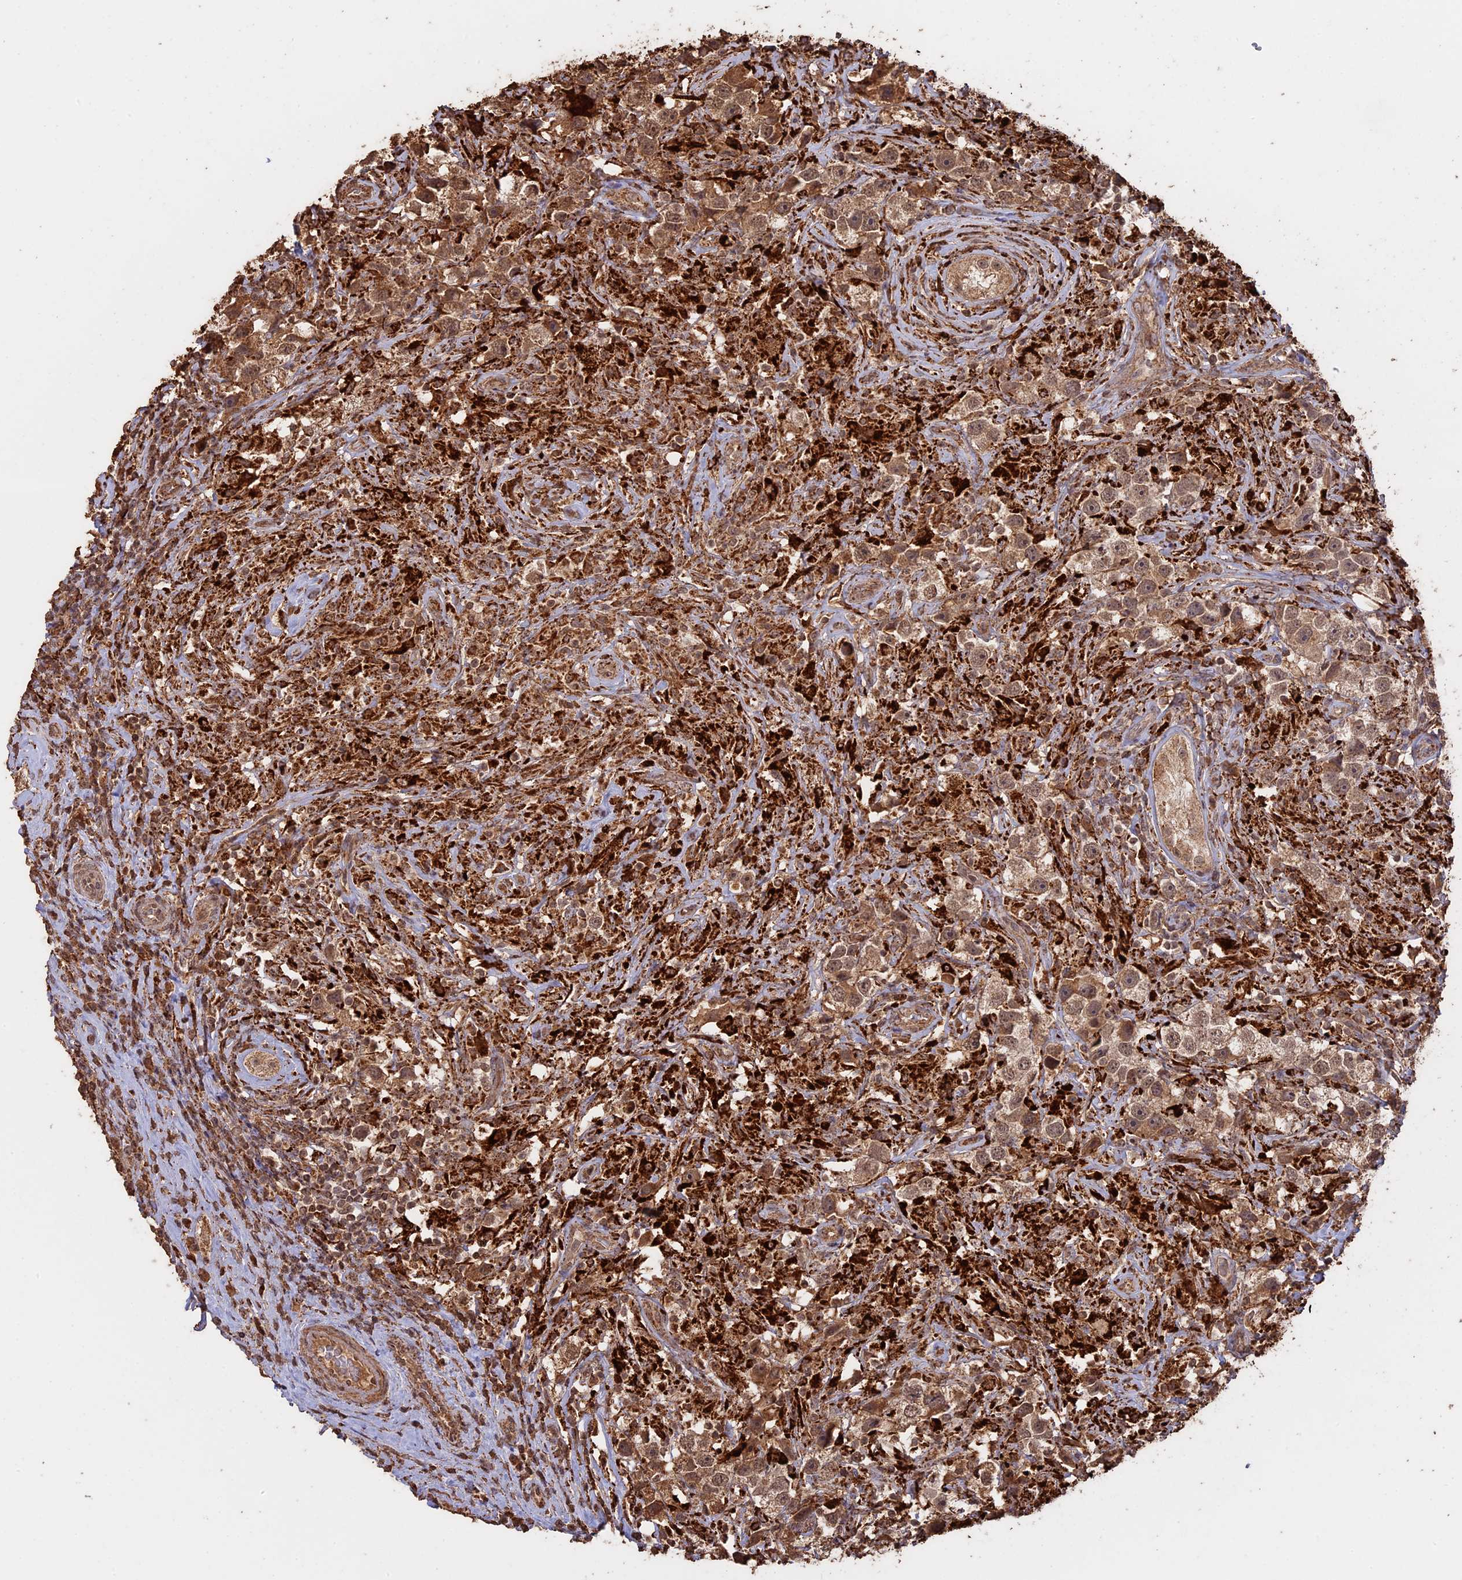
{"staining": {"intensity": "moderate", "quantity": ">75%", "location": "cytoplasmic/membranous,nuclear"}, "tissue": "testis cancer", "cell_type": "Tumor cells", "image_type": "cancer", "snomed": [{"axis": "morphology", "description": "Seminoma, NOS"}, {"axis": "topography", "description": "Testis"}], "caption": "The image exhibits immunohistochemical staining of testis cancer (seminoma). There is moderate cytoplasmic/membranous and nuclear staining is identified in about >75% of tumor cells.", "gene": "FAM210B", "patient": {"sex": "male", "age": 49}}